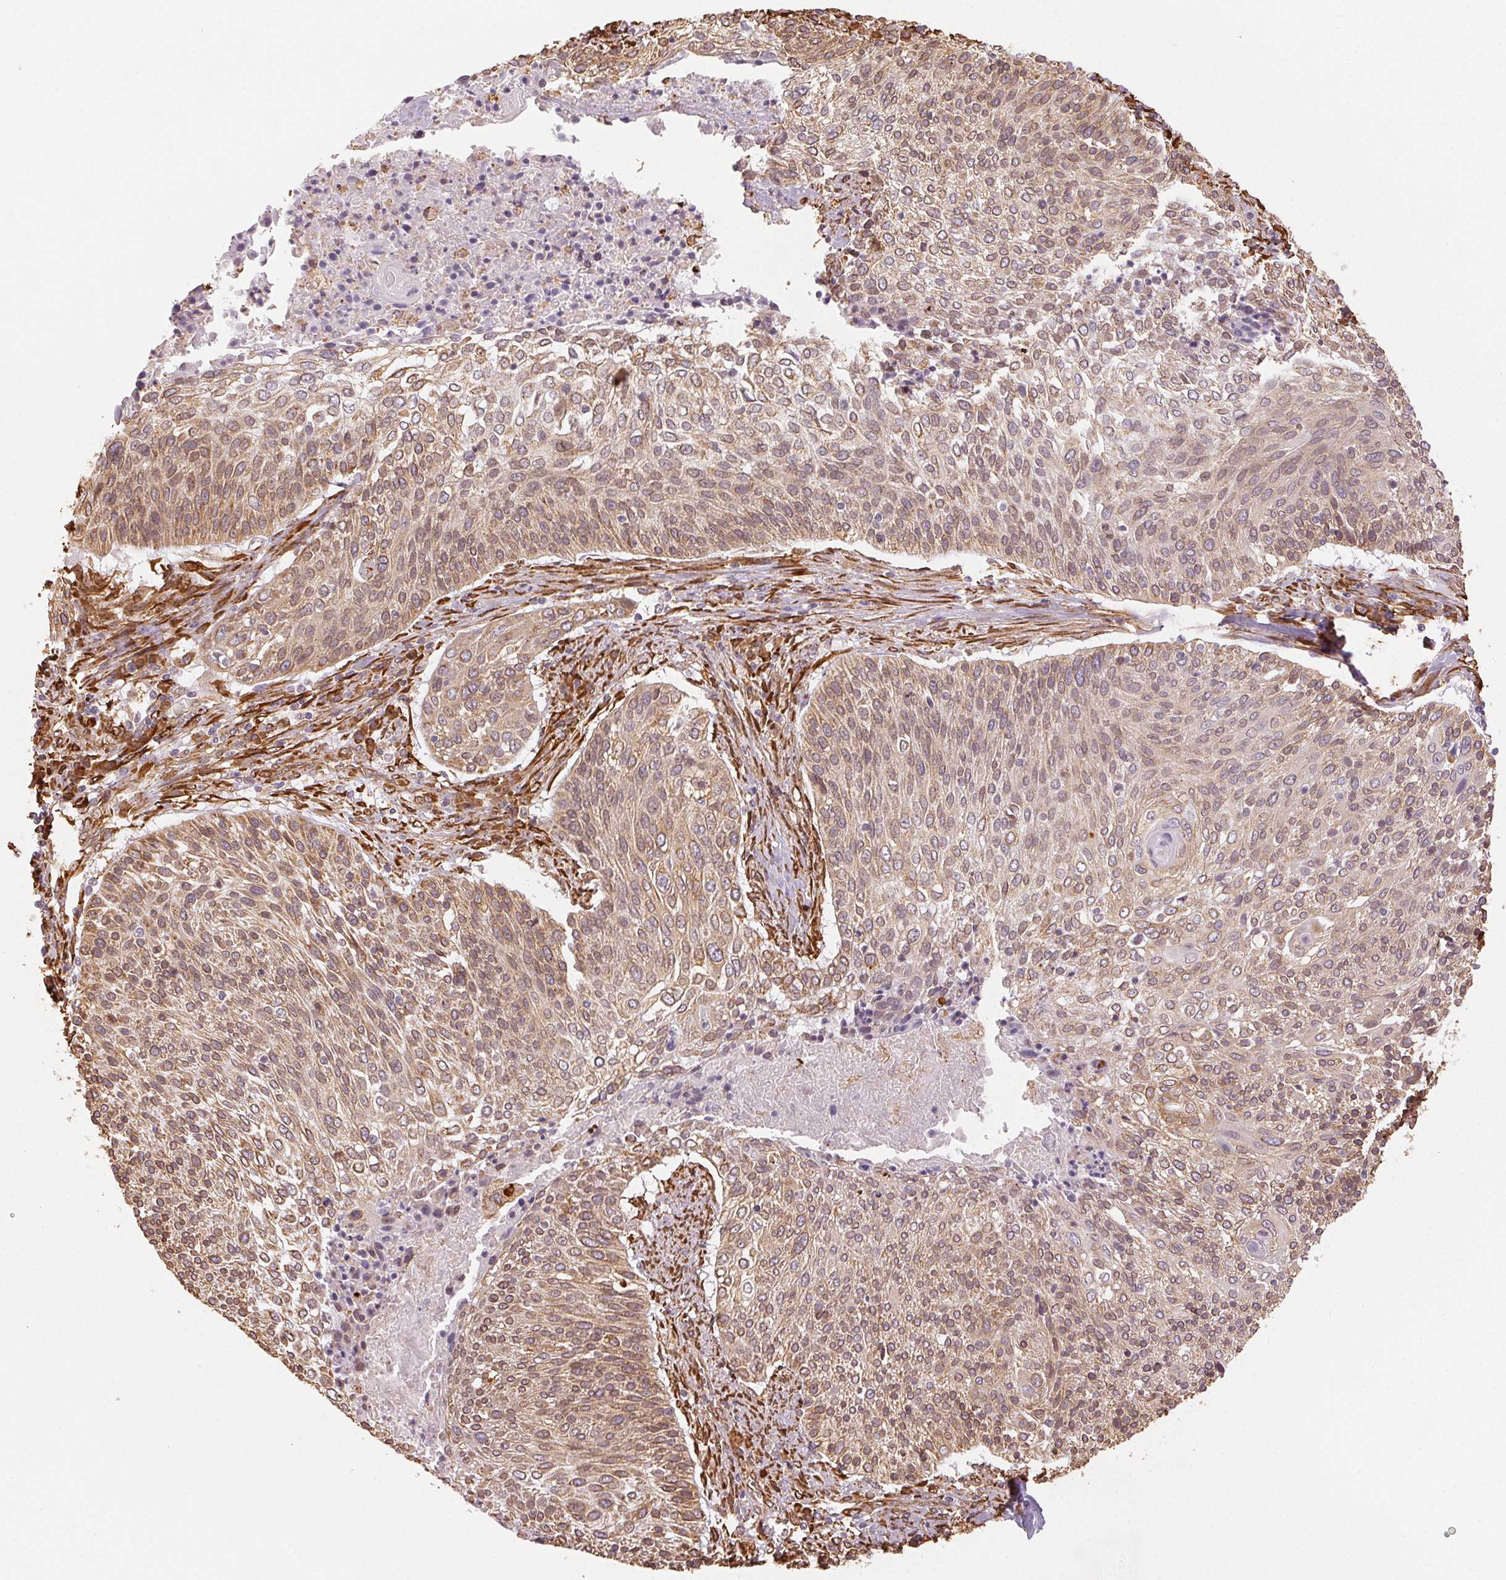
{"staining": {"intensity": "weak", "quantity": ">75%", "location": "cytoplasmic/membranous"}, "tissue": "cervical cancer", "cell_type": "Tumor cells", "image_type": "cancer", "snomed": [{"axis": "morphology", "description": "Squamous cell carcinoma, NOS"}, {"axis": "topography", "description": "Cervix"}], "caption": "Cervical cancer stained with a protein marker demonstrates weak staining in tumor cells.", "gene": "RCN3", "patient": {"sex": "female", "age": 31}}